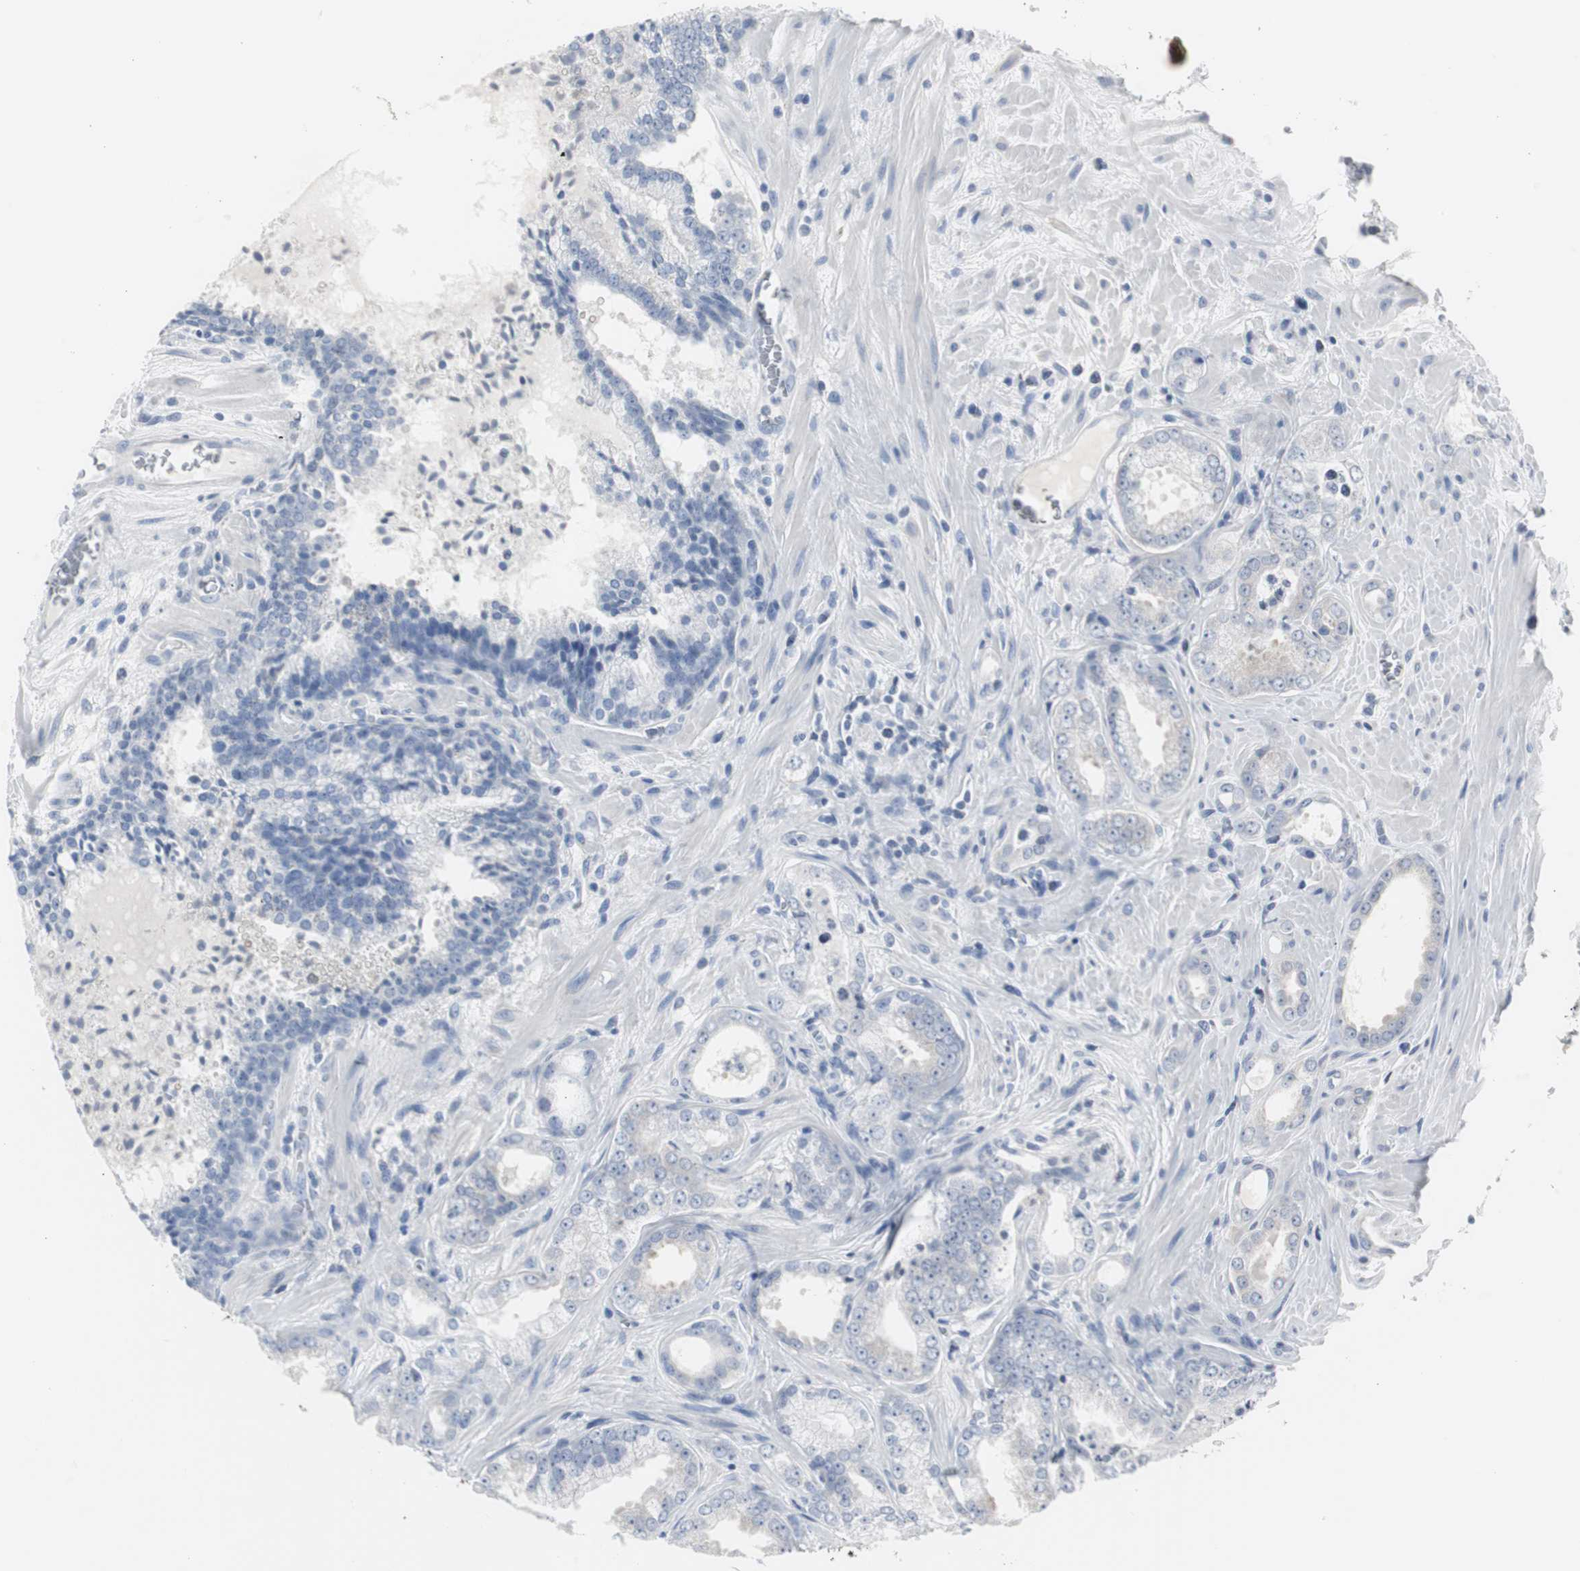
{"staining": {"intensity": "negative", "quantity": "none", "location": "none"}, "tissue": "prostate cancer", "cell_type": "Tumor cells", "image_type": "cancer", "snomed": [{"axis": "morphology", "description": "Adenocarcinoma, Low grade"}, {"axis": "topography", "description": "Prostate"}], "caption": "This is an immunohistochemistry histopathology image of low-grade adenocarcinoma (prostate). There is no positivity in tumor cells.", "gene": "S100A7", "patient": {"sex": "male", "age": 60}}